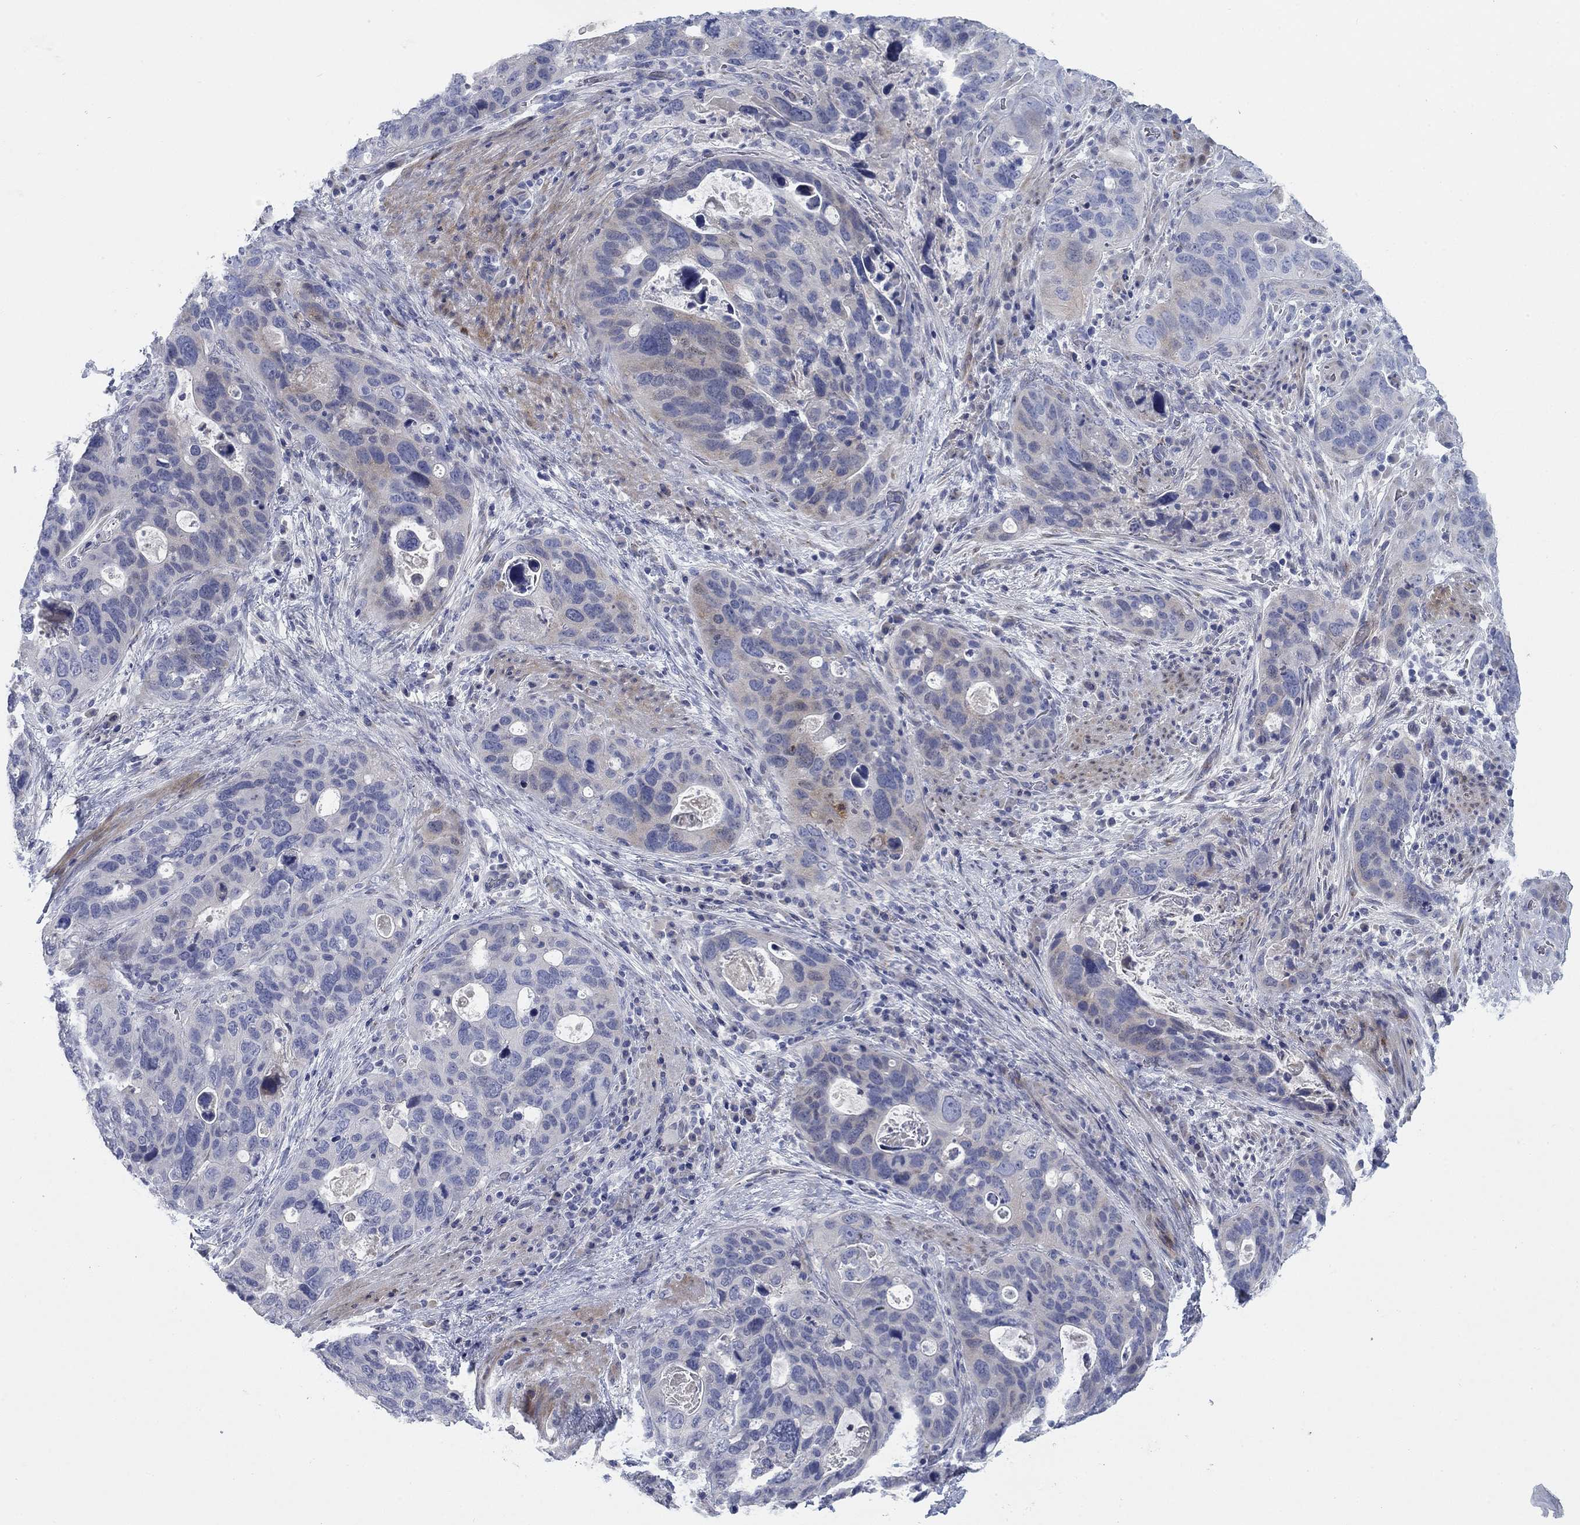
{"staining": {"intensity": "weak", "quantity": "<25%", "location": "cytoplasmic/membranous"}, "tissue": "stomach cancer", "cell_type": "Tumor cells", "image_type": "cancer", "snomed": [{"axis": "morphology", "description": "Adenocarcinoma, NOS"}, {"axis": "topography", "description": "Stomach"}], "caption": "A high-resolution micrograph shows immunohistochemistry (IHC) staining of stomach cancer, which exhibits no significant expression in tumor cells.", "gene": "TMEM249", "patient": {"sex": "male", "age": 54}}